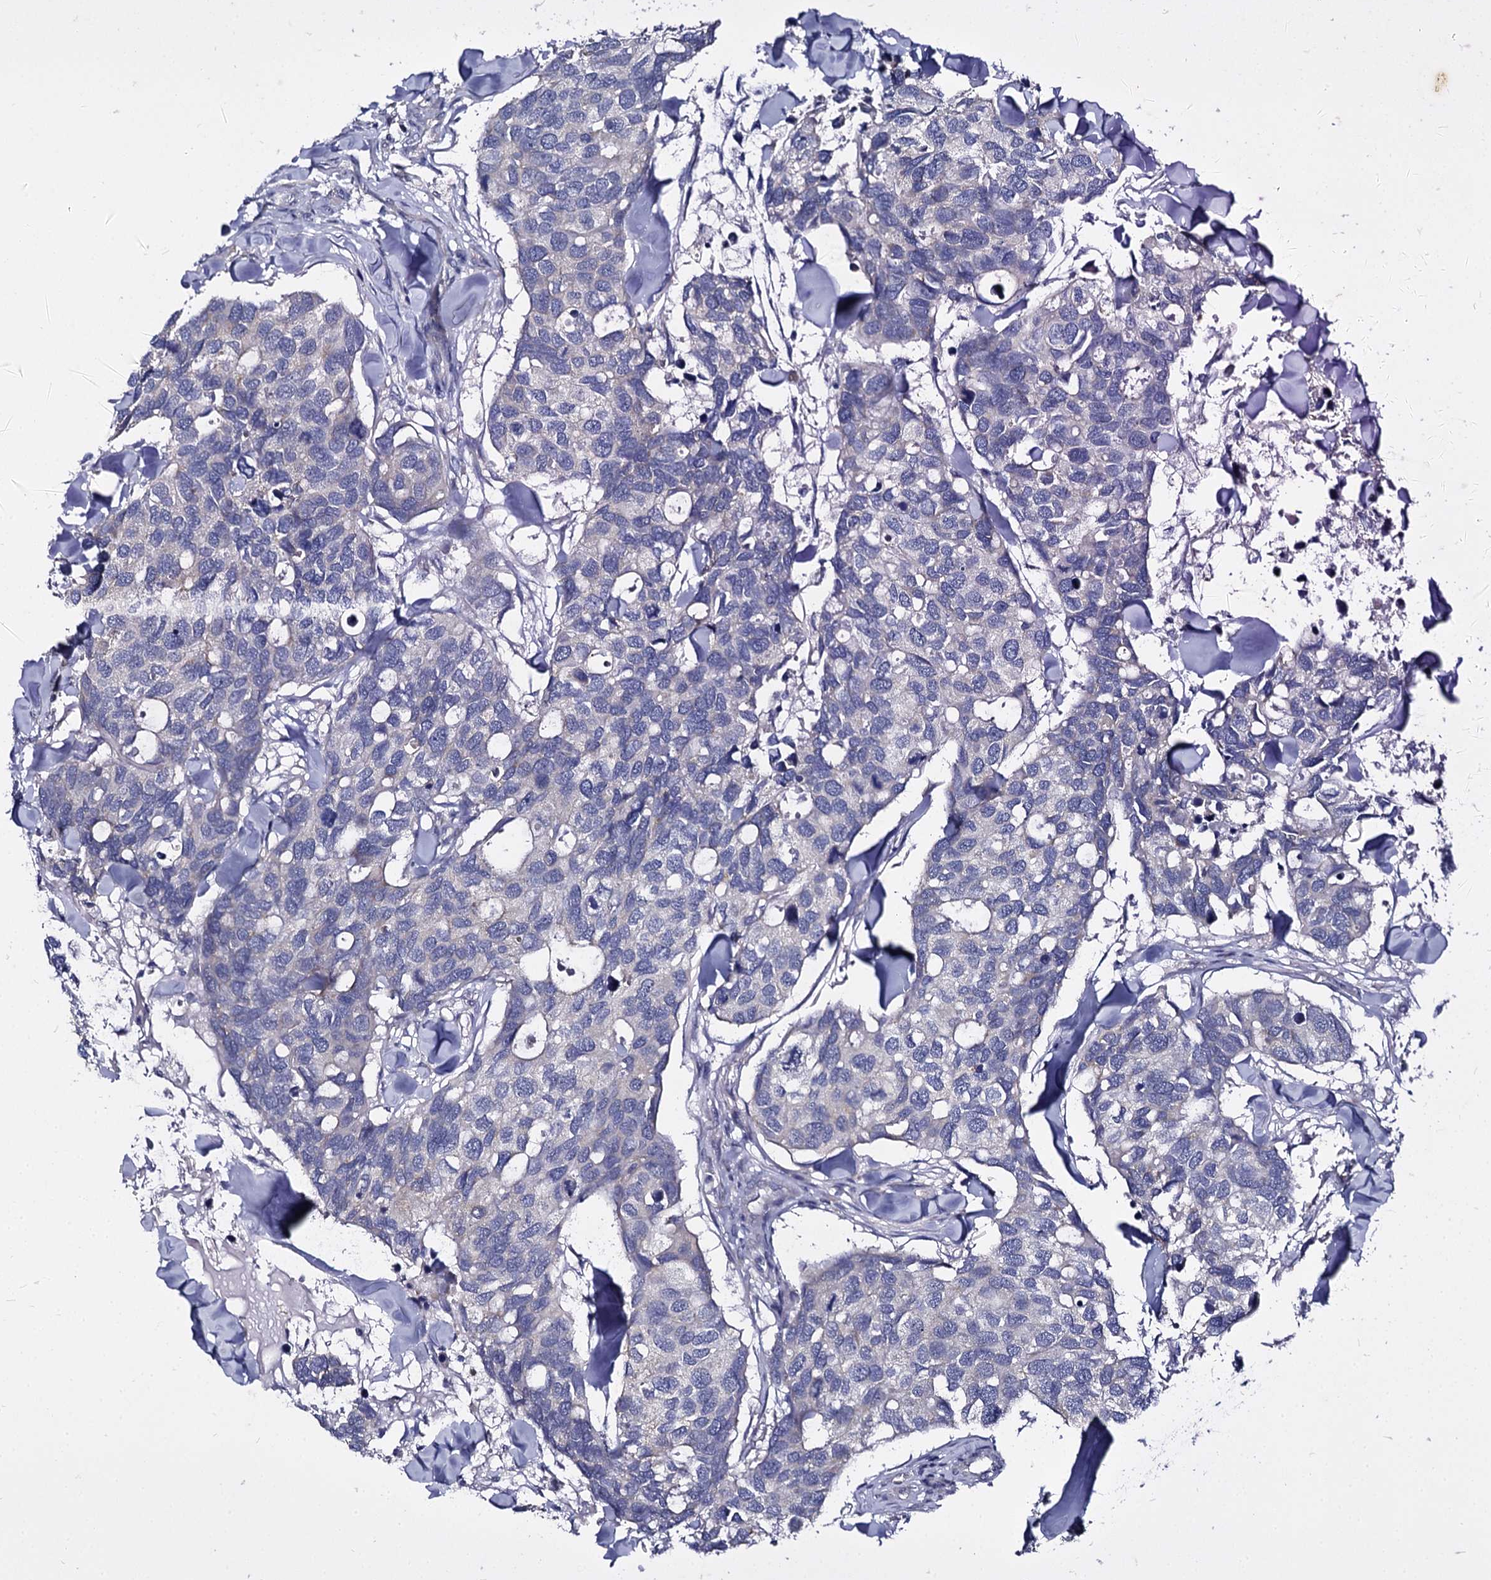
{"staining": {"intensity": "negative", "quantity": "none", "location": "none"}, "tissue": "breast cancer", "cell_type": "Tumor cells", "image_type": "cancer", "snomed": [{"axis": "morphology", "description": "Duct carcinoma"}, {"axis": "topography", "description": "Breast"}], "caption": "Tumor cells show no significant protein positivity in breast cancer (invasive ductal carcinoma).", "gene": "PANX2", "patient": {"sex": "female", "age": 83}}